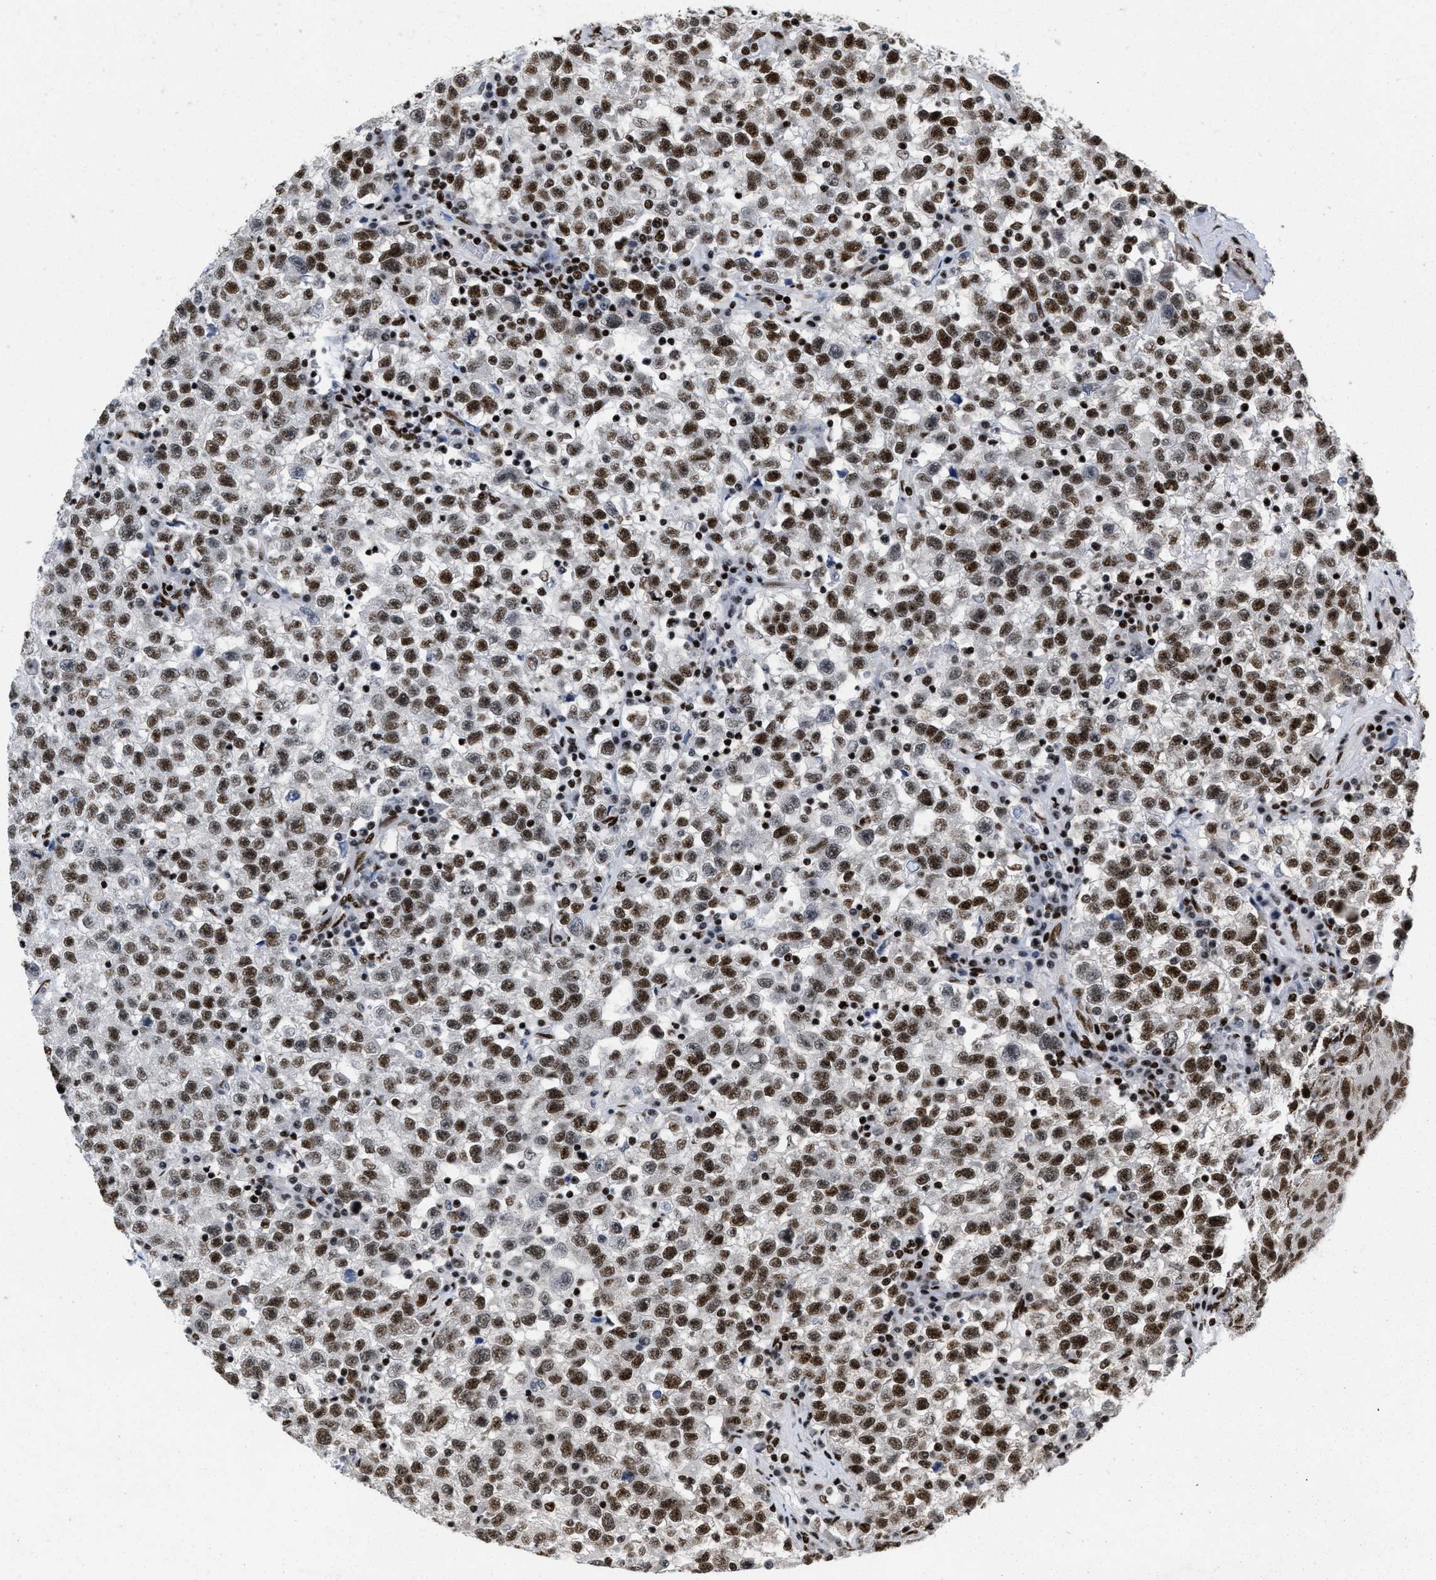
{"staining": {"intensity": "strong", "quantity": ">75%", "location": "nuclear"}, "tissue": "testis cancer", "cell_type": "Tumor cells", "image_type": "cancer", "snomed": [{"axis": "morphology", "description": "Seminoma, NOS"}, {"axis": "topography", "description": "Testis"}], "caption": "Brown immunohistochemical staining in testis cancer shows strong nuclear expression in about >75% of tumor cells.", "gene": "CREB1", "patient": {"sex": "male", "age": 22}}